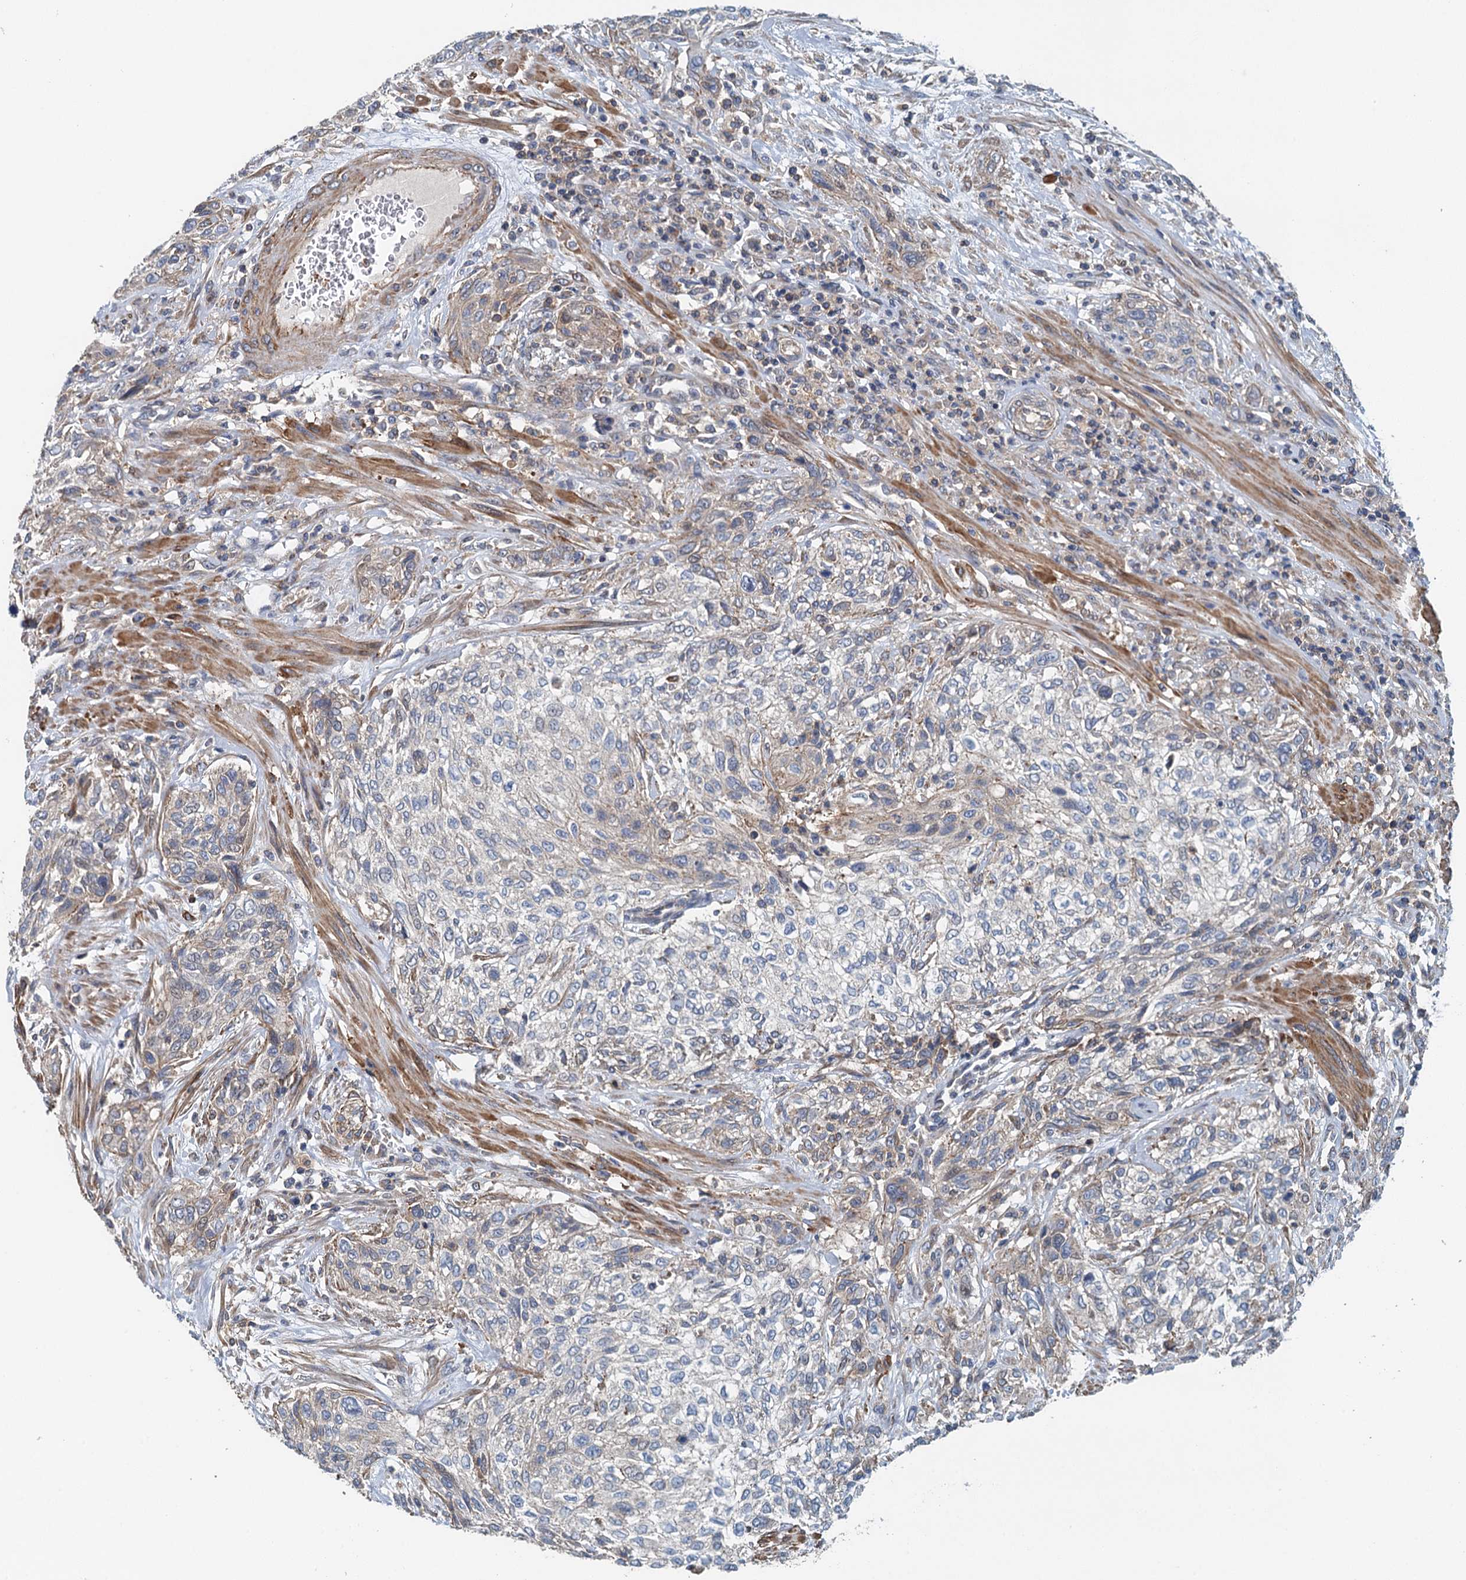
{"staining": {"intensity": "negative", "quantity": "none", "location": "none"}, "tissue": "urothelial cancer", "cell_type": "Tumor cells", "image_type": "cancer", "snomed": [{"axis": "morphology", "description": "Normal tissue, NOS"}, {"axis": "morphology", "description": "Urothelial carcinoma, NOS"}, {"axis": "topography", "description": "Urinary bladder"}, {"axis": "topography", "description": "Peripheral nerve tissue"}], "caption": "A histopathology image of urothelial cancer stained for a protein shows no brown staining in tumor cells.", "gene": "PPP1R14D", "patient": {"sex": "male", "age": 35}}